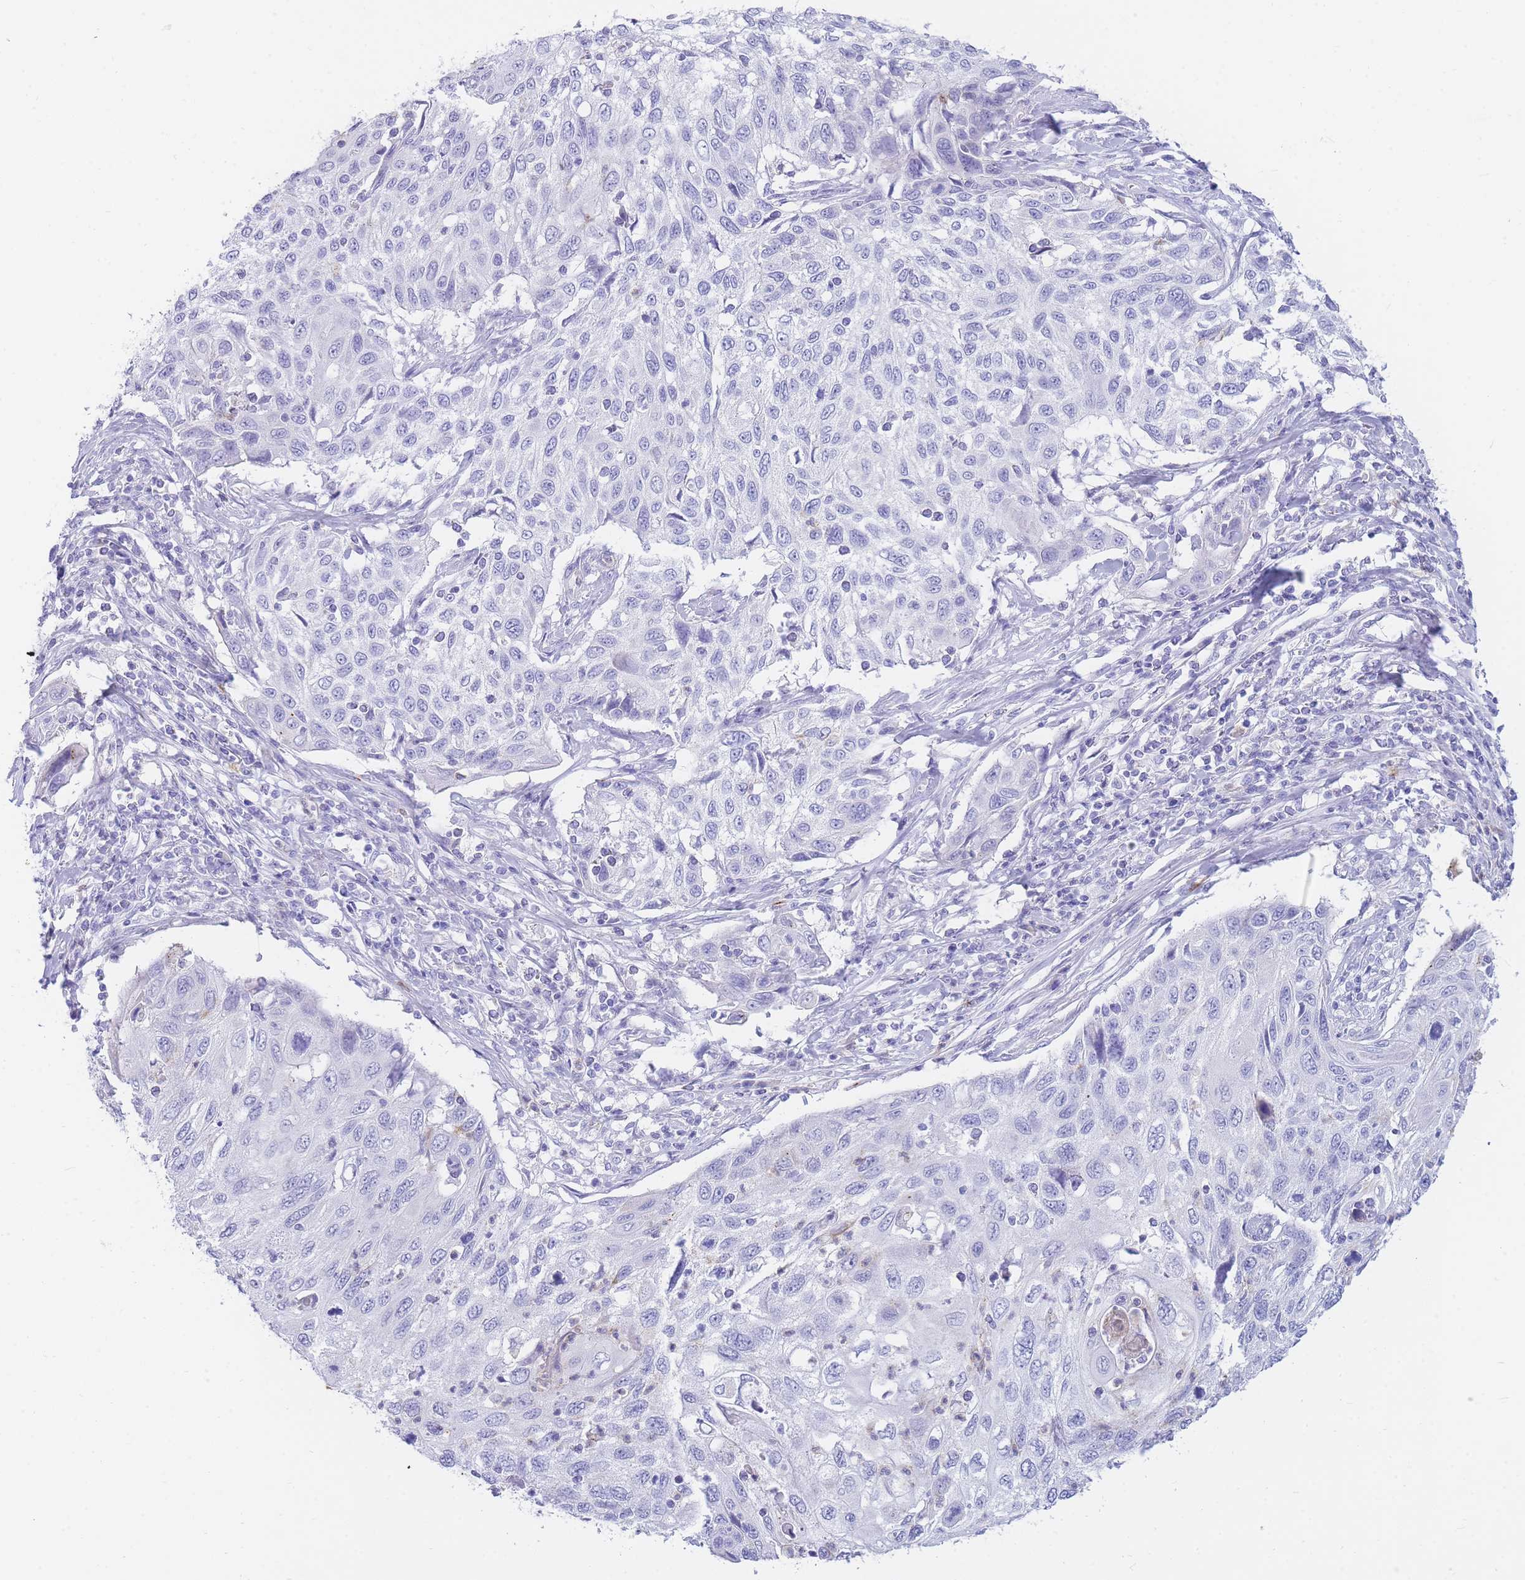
{"staining": {"intensity": "negative", "quantity": "none", "location": "none"}, "tissue": "cervical cancer", "cell_type": "Tumor cells", "image_type": "cancer", "snomed": [{"axis": "morphology", "description": "Squamous cell carcinoma, NOS"}, {"axis": "topography", "description": "Cervix"}], "caption": "Micrograph shows no protein staining in tumor cells of cervical squamous cell carcinoma tissue. (DAB (3,3'-diaminobenzidine) immunohistochemistry visualized using brightfield microscopy, high magnification).", "gene": "NKX1-2", "patient": {"sex": "female", "age": 70}}